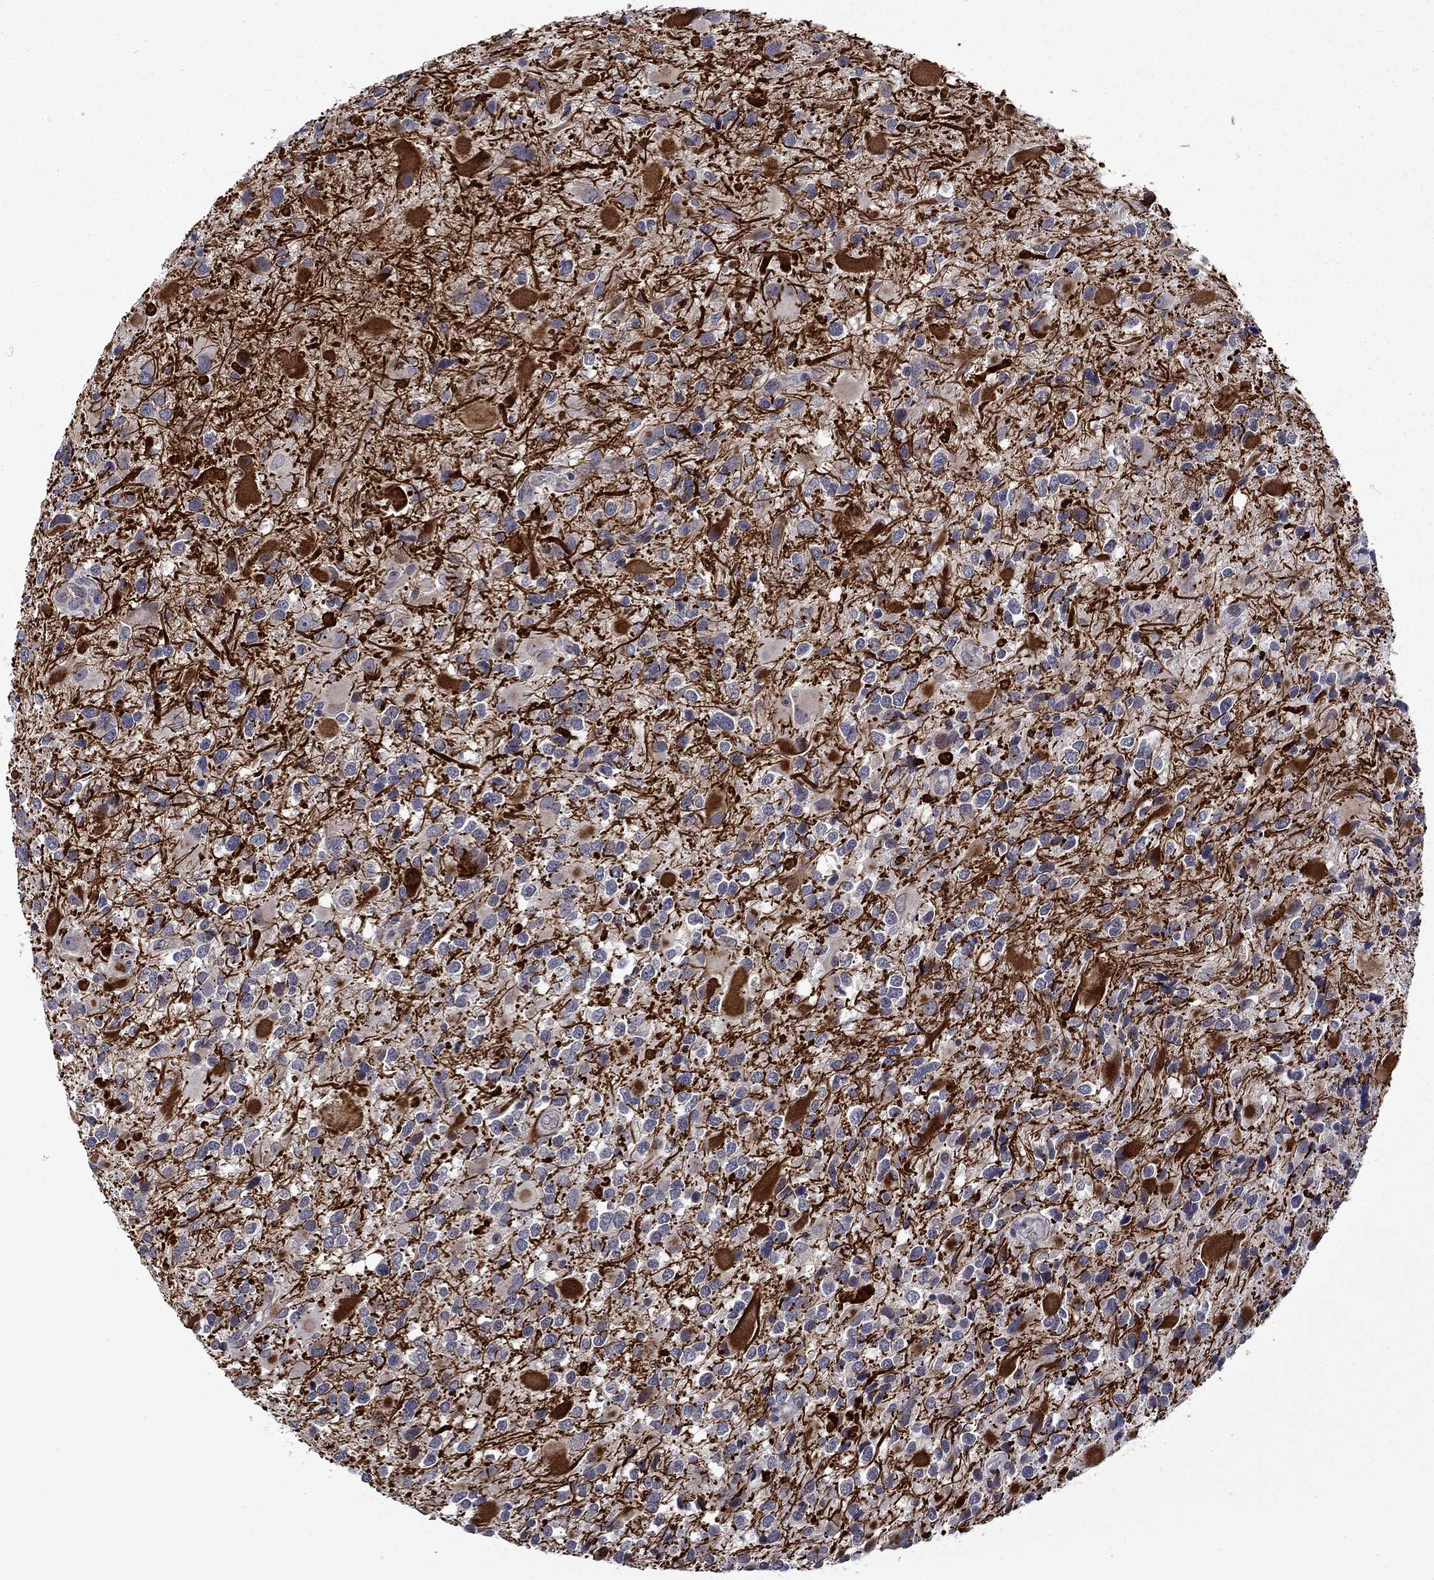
{"staining": {"intensity": "moderate", "quantity": "25%-75%", "location": "cytoplasmic/membranous"}, "tissue": "glioma", "cell_type": "Tumor cells", "image_type": "cancer", "snomed": [{"axis": "morphology", "description": "Glioma, malignant, Low grade"}, {"axis": "topography", "description": "Brain"}], "caption": "Malignant glioma (low-grade) tissue displays moderate cytoplasmic/membranous expression in about 25%-75% of tumor cells, visualized by immunohistochemistry.", "gene": "SLITRK1", "patient": {"sex": "female", "age": 32}}